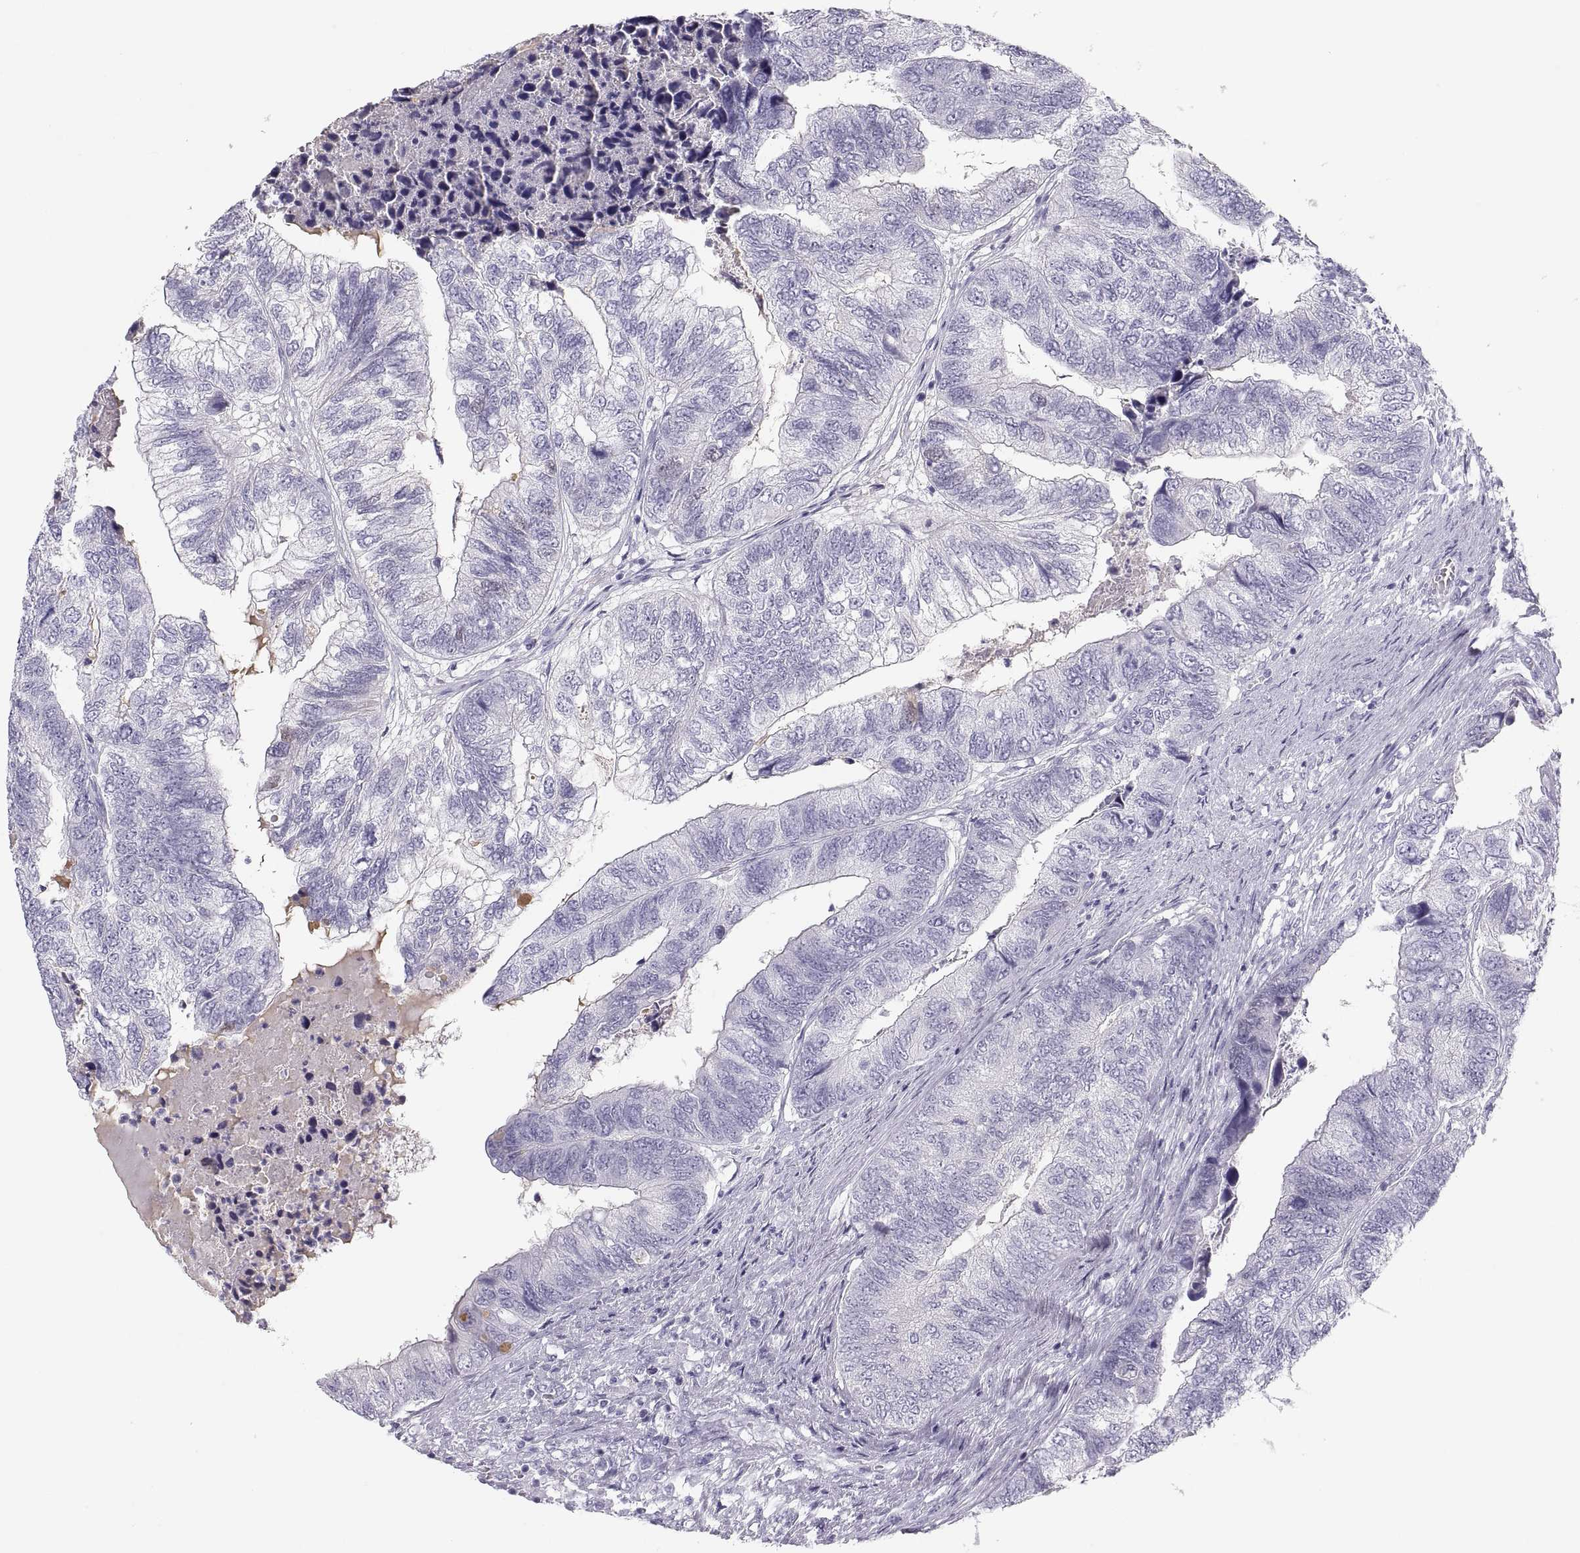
{"staining": {"intensity": "negative", "quantity": "none", "location": "none"}, "tissue": "colorectal cancer", "cell_type": "Tumor cells", "image_type": "cancer", "snomed": [{"axis": "morphology", "description": "Adenocarcinoma, NOS"}, {"axis": "topography", "description": "Colon"}], "caption": "This is an IHC image of colorectal cancer. There is no expression in tumor cells.", "gene": "MAGEB2", "patient": {"sex": "female", "age": 67}}